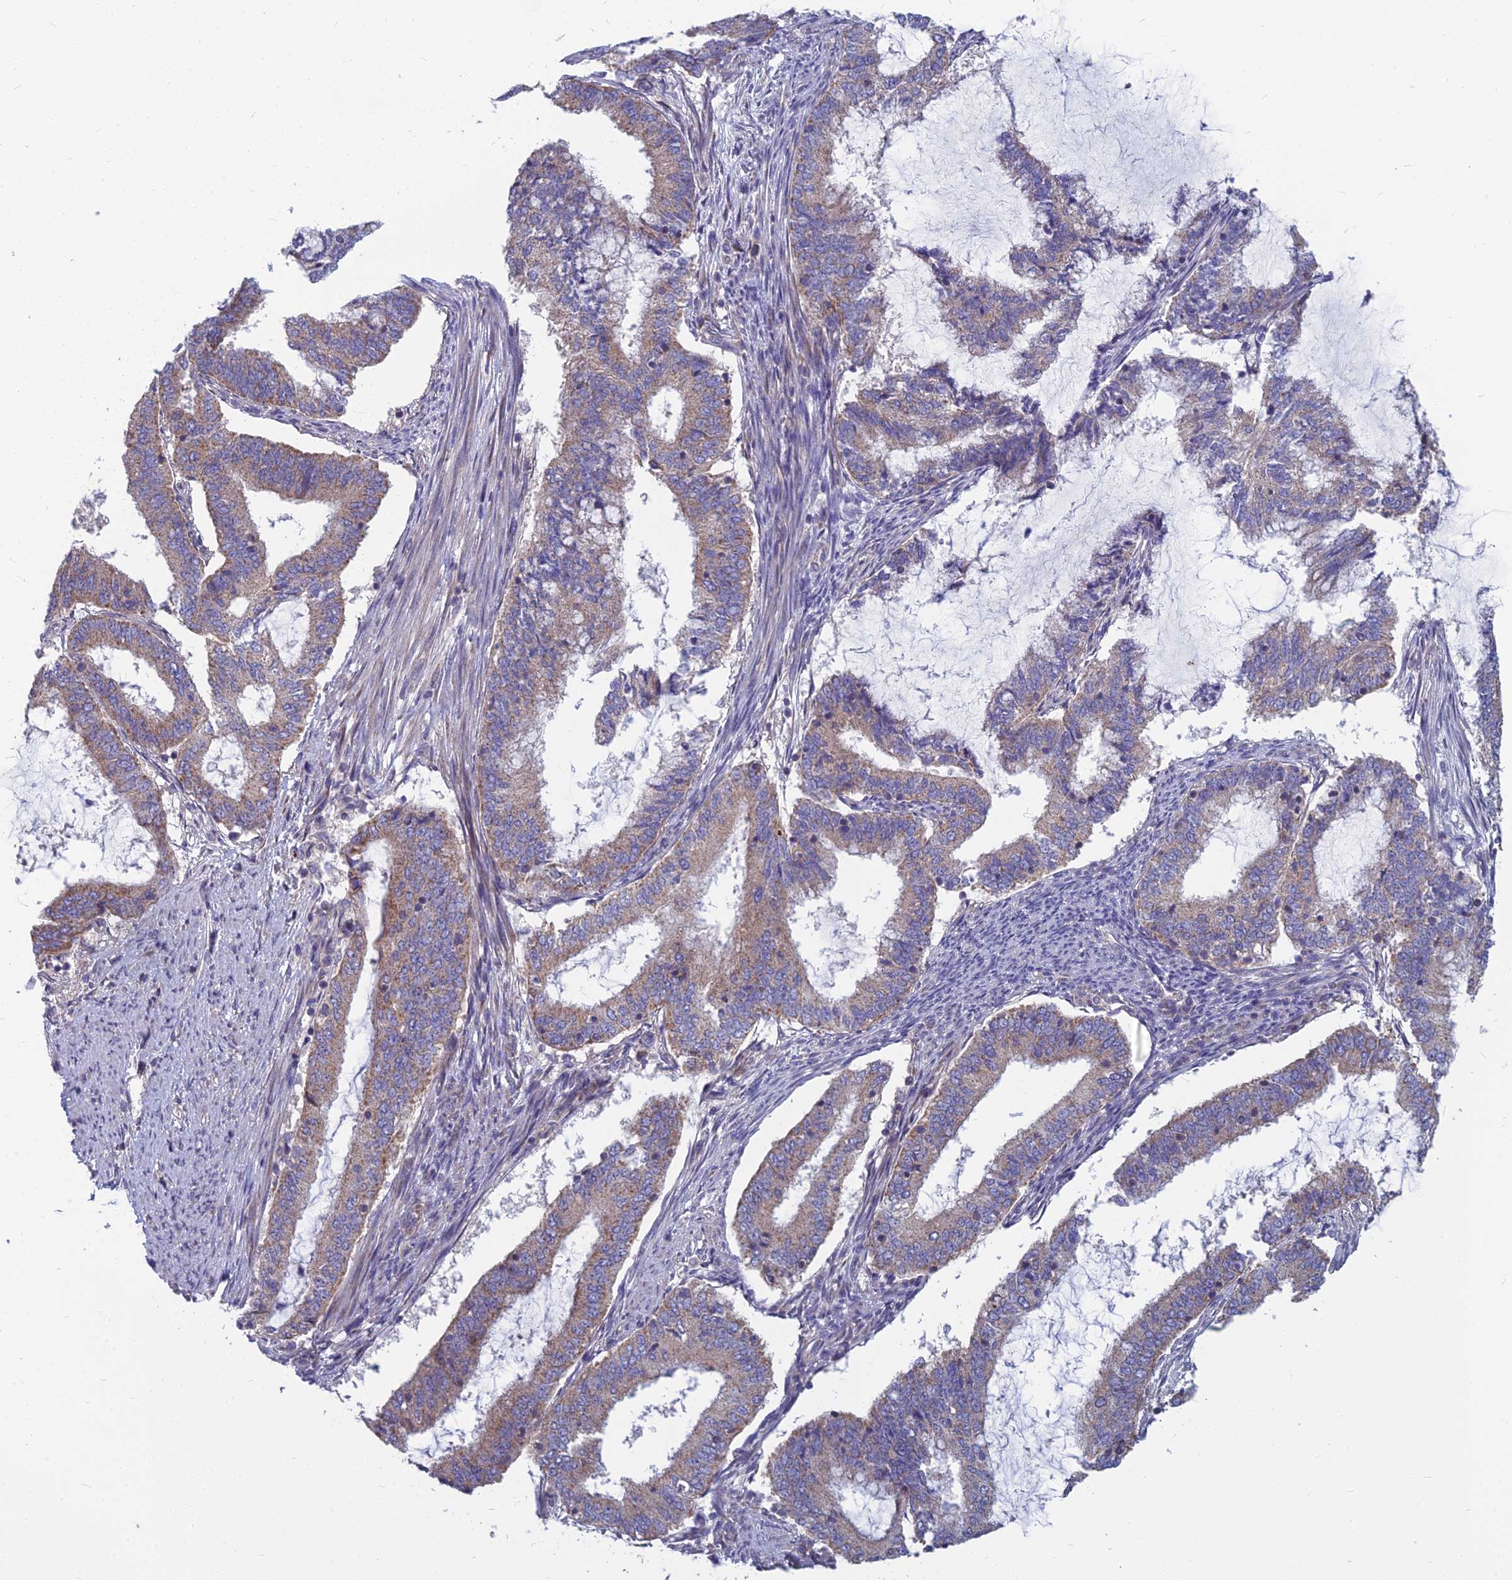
{"staining": {"intensity": "weak", "quantity": ">75%", "location": "cytoplasmic/membranous"}, "tissue": "endometrial cancer", "cell_type": "Tumor cells", "image_type": "cancer", "snomed": [{"axis": "morphology", "description": "Adenocarcinoma, NOS"}, {"axis": "topography", "description": "Endometrium"}], "caption": "Human endometrial cancer stained for a protein (brown) demonstrates weak cytoplasmic/membranous positive expression in approximately >75% of tumor cells.", "gene": "COX20", "patient": {"sex": "female", "age": 51}}